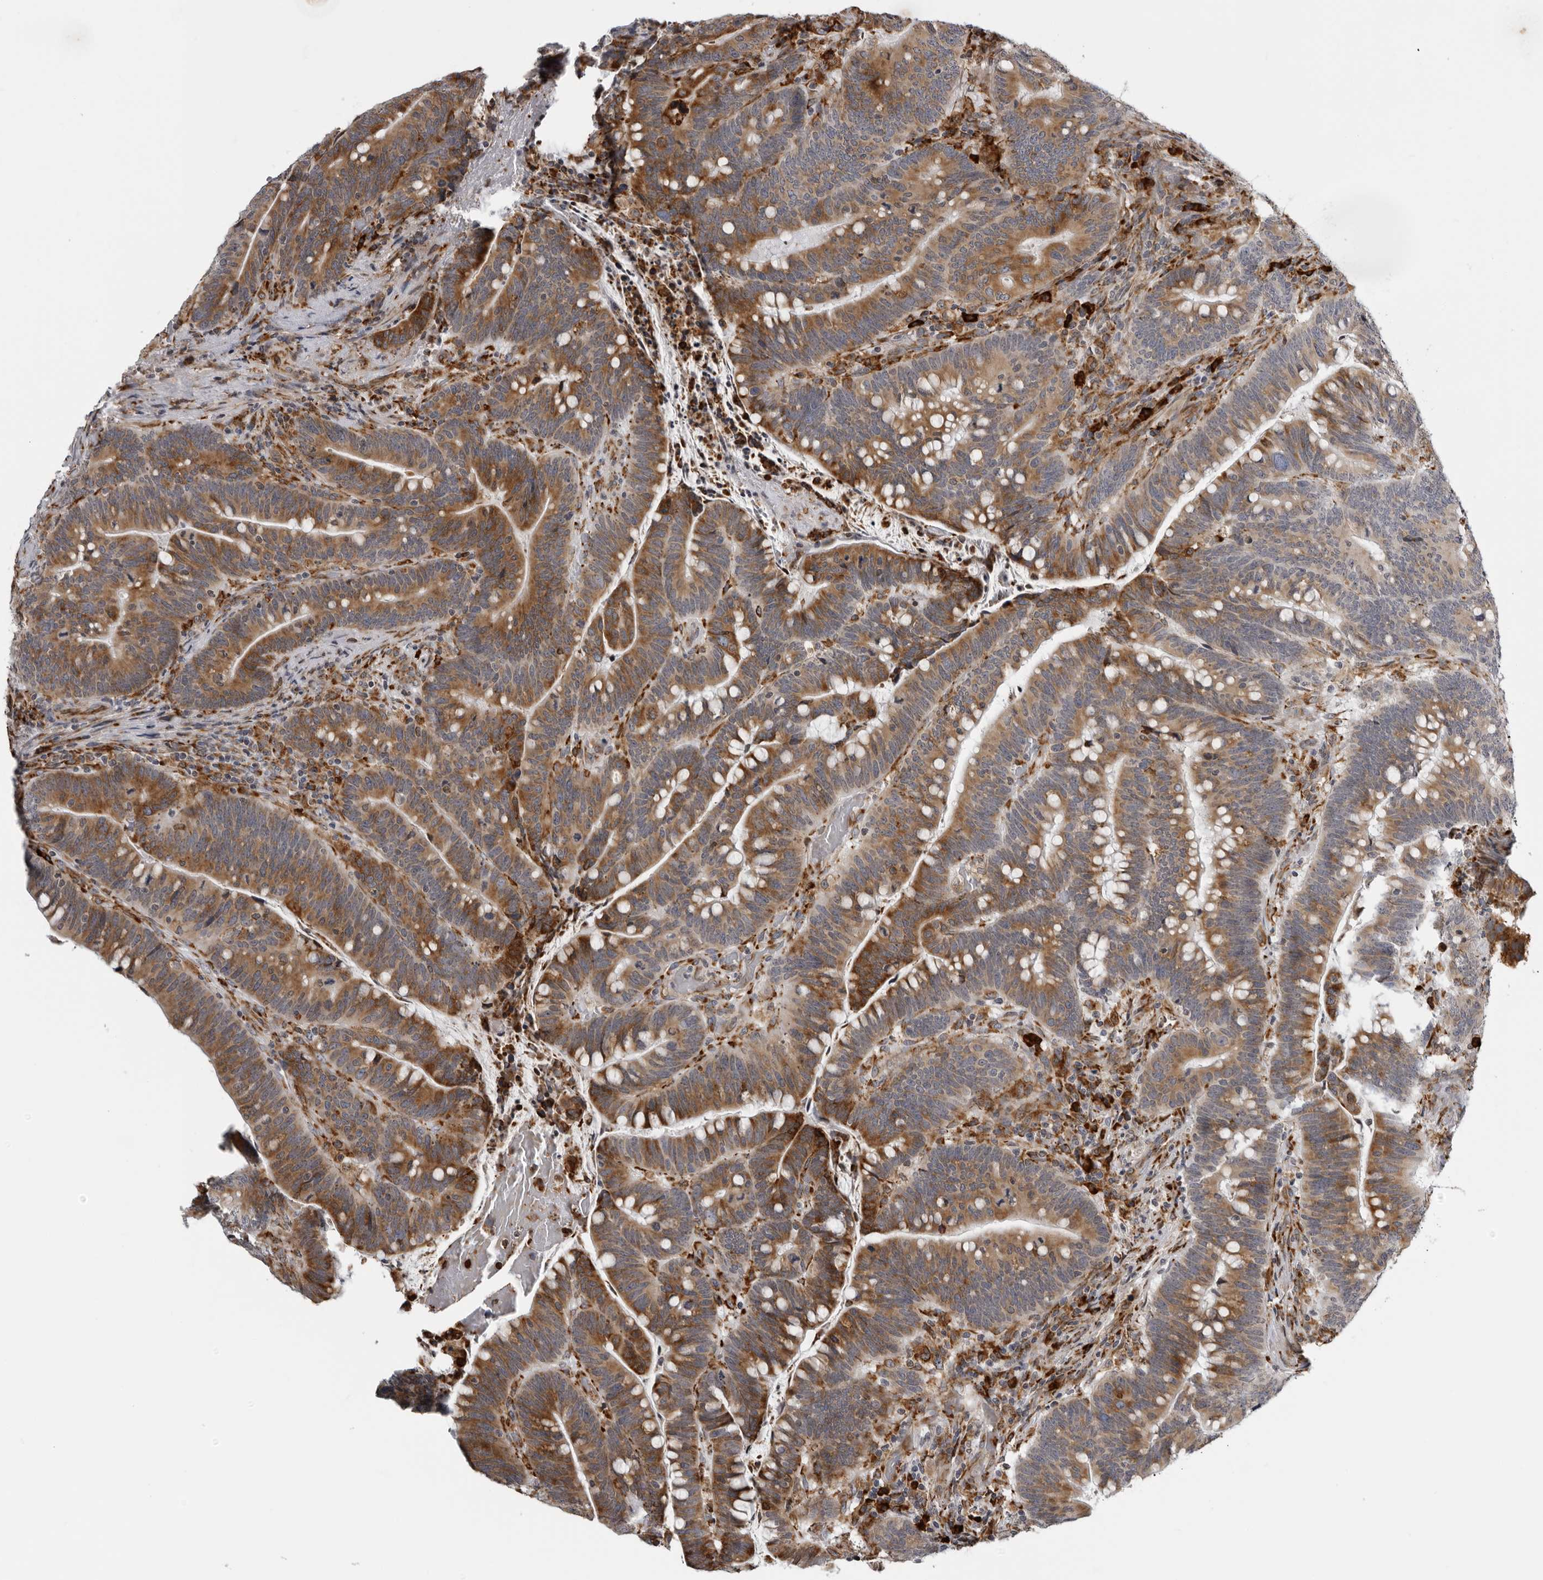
{"staining": {"intensity": "strong", "quantity": ">75%", "location": "cytoplasmic/membranous"}, "tissue": "colorectal cancer", "cell_type": "Tumor cells", "image_type": "cancer", "snomed": [{"axis": "morphology", "description": "Adenocarcinoma, NOS"}, {"axis": "topography", "description": "Colon"}], "caption": "Human colorectal cancer (adenocarcinoma) stained for a protein (brown) demonstrates strong cytoplasmic/membranous positive expression in approximately >75% of tumor cells.", "gene": "ALPK2", "patient": {"sex": "female", "age": 66}}